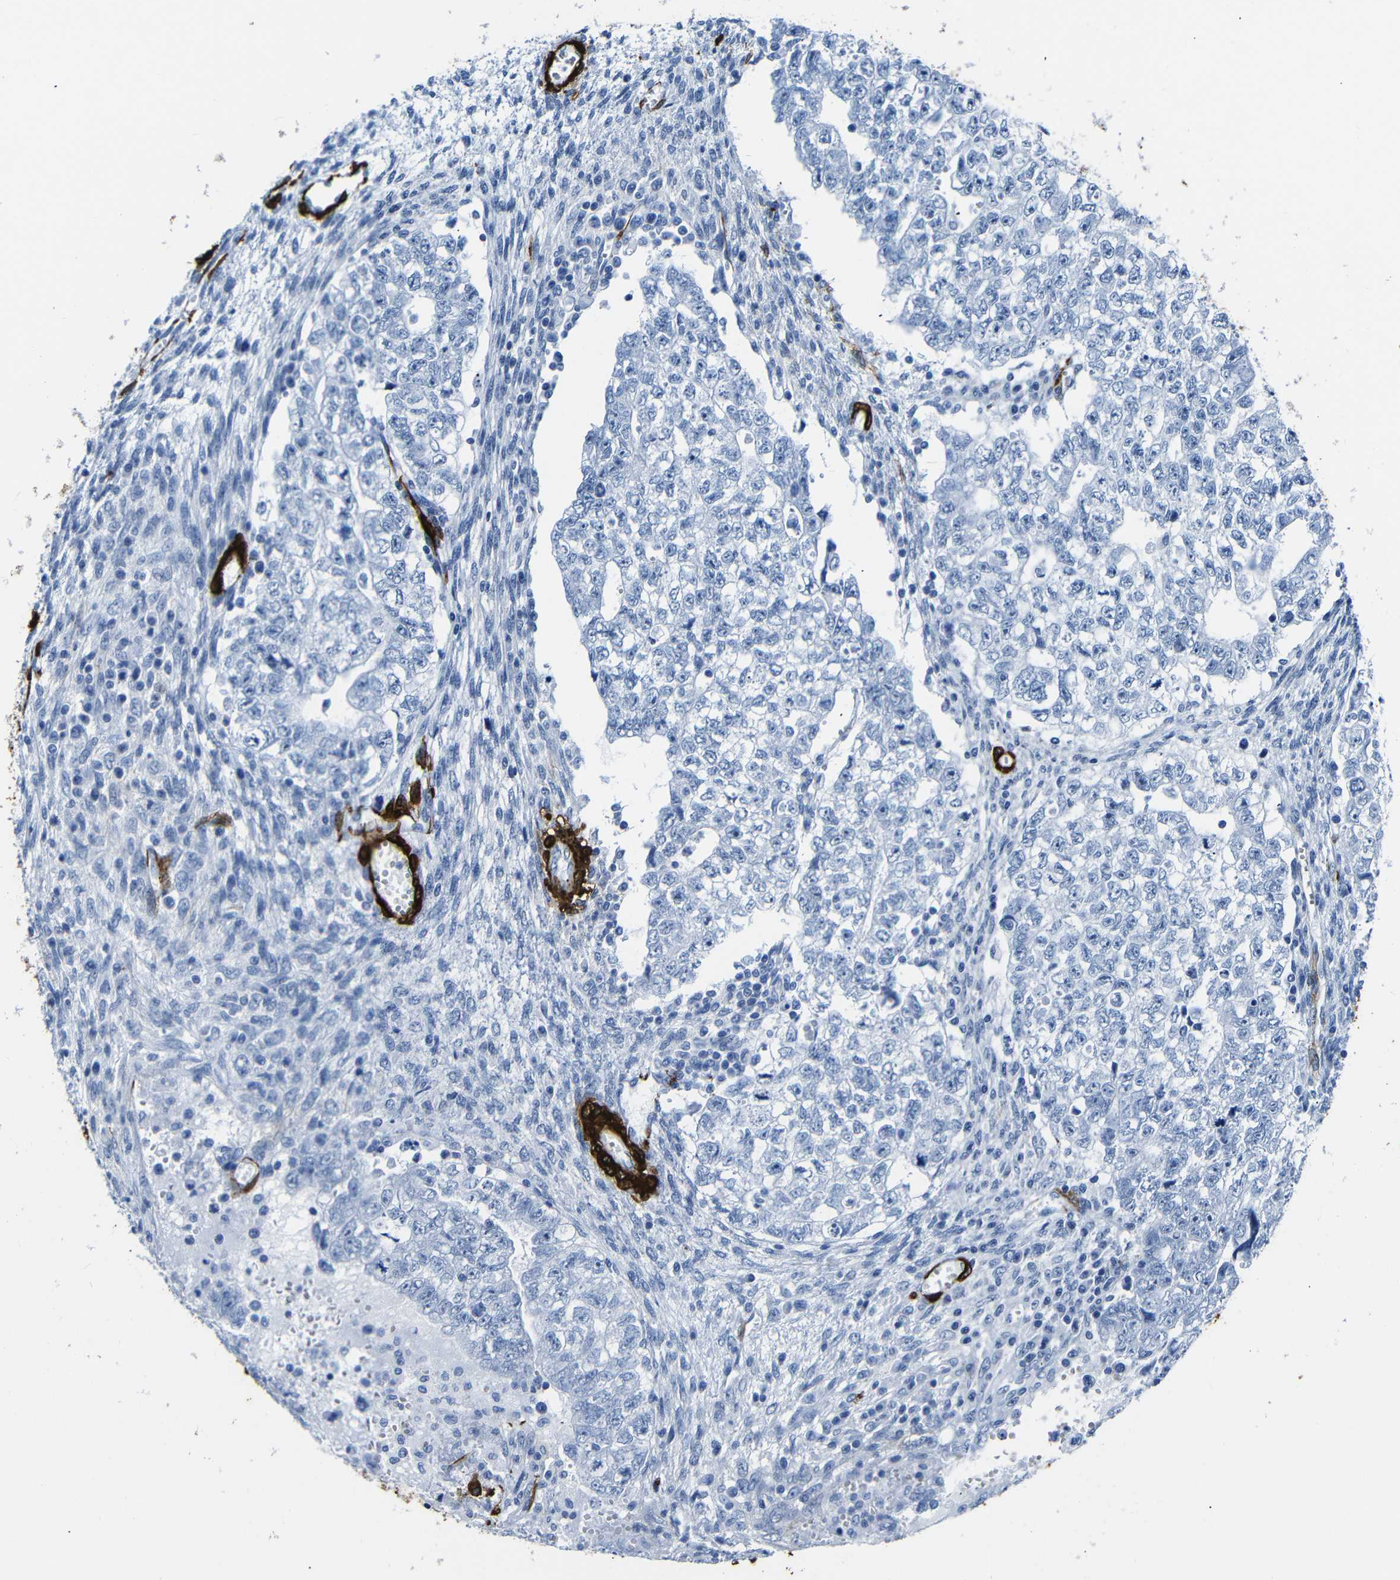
{"staining": {"intensity": "negative", "quantity": "none", "location": "none"}, "tissue": "testis cancer", "cell_type": "Tumor cells", "image_type": "cancer", "snomed": [{"axis": "morphology", "description": "Seminoma, NOS"}, {"axis": "morphology", "description": "Carcinoma, Embryonal, NOS"}, {"axis": "topography", "description": "Testis"}], "caption": "This is an IHC image of human embryonal carcinoma (testis). There is no expression in tumor cells.", "gene": "ACTA2", "patient": {"sex": "male", "age": 38}}